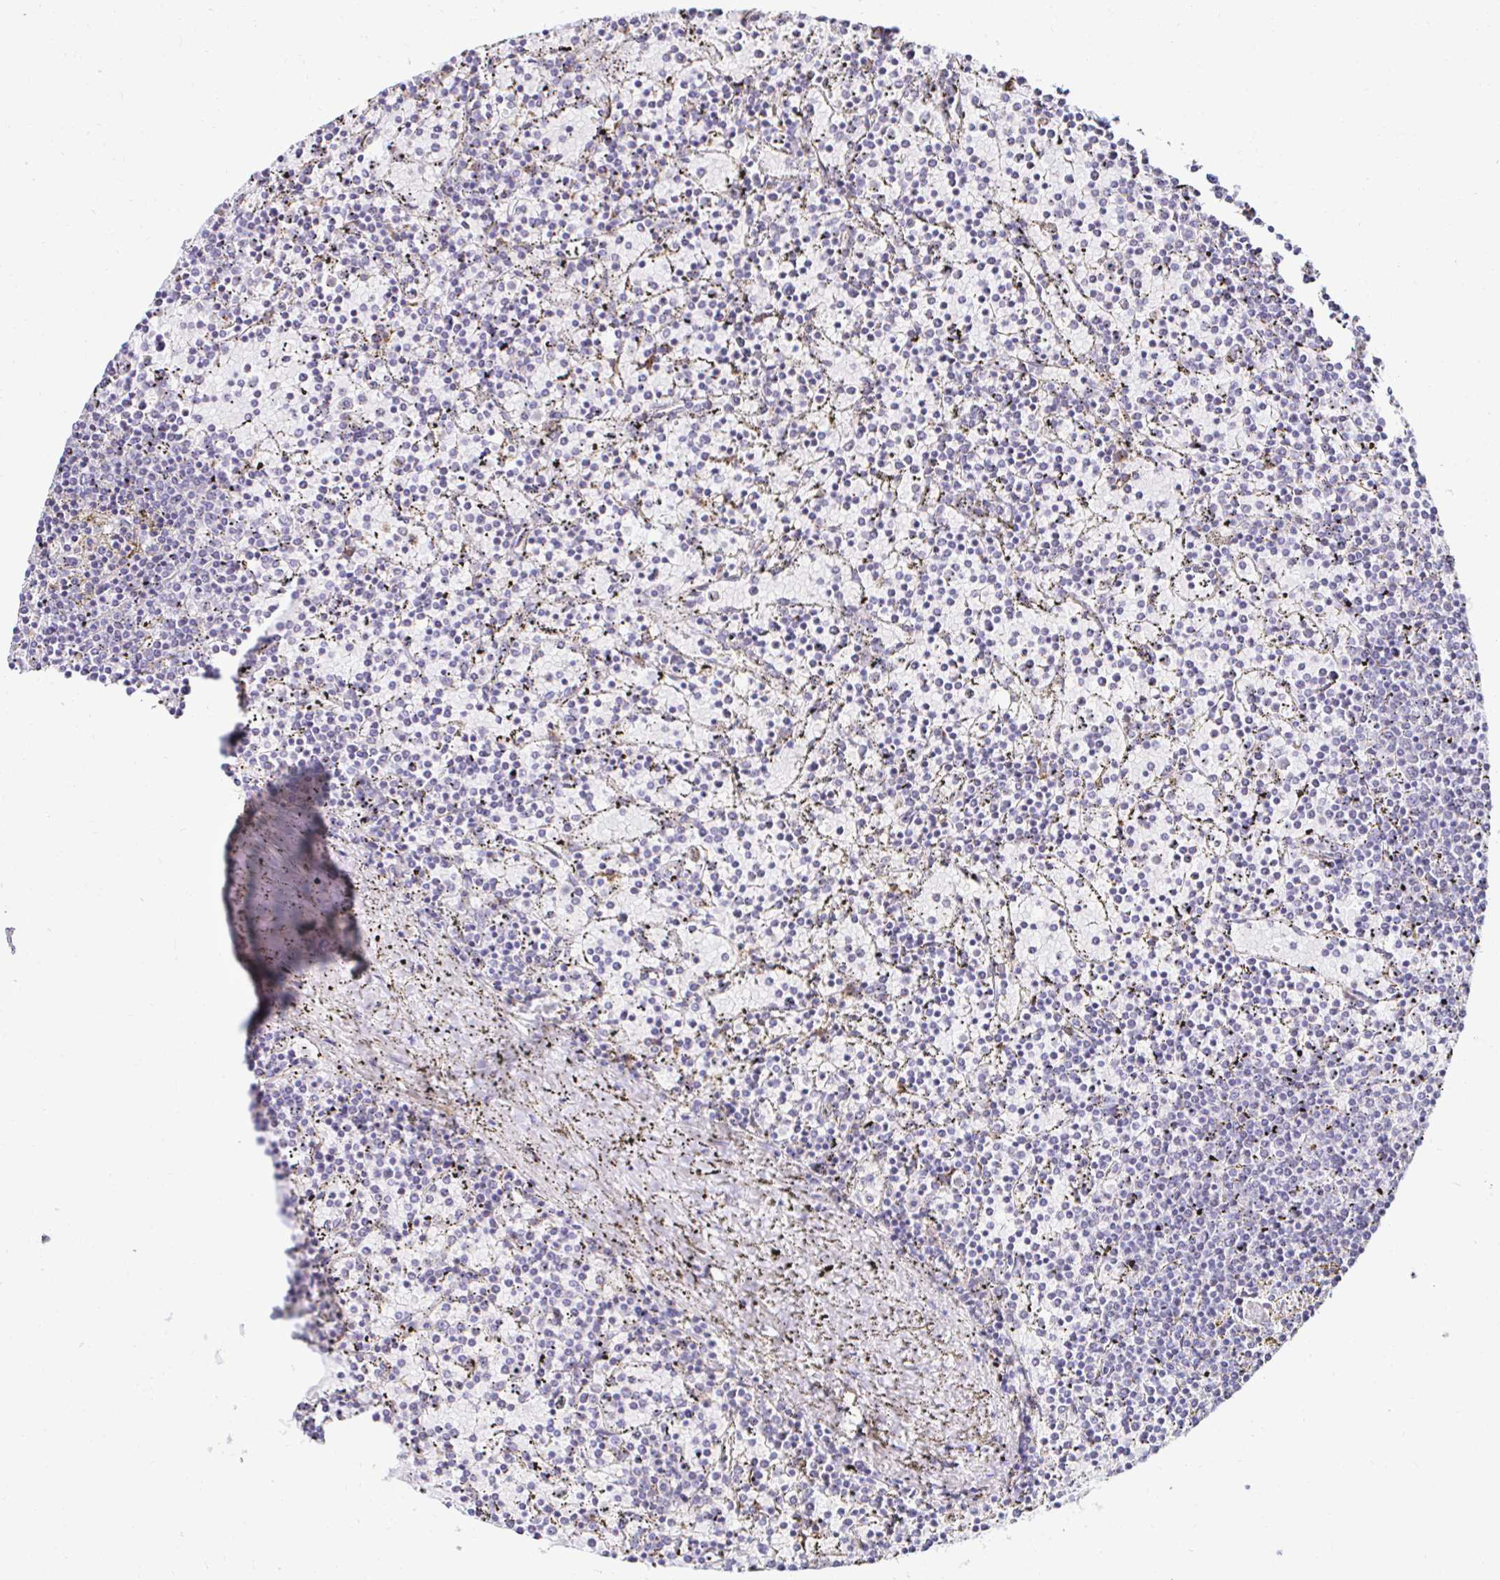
{"staining": {"intensity": "negative", "quantity": "none", "location": "none"}, "tissue": "lymphoma", "cell_type": "Tumor cells", "image_type": "cancer", "snomed": [{"axis": "morphology", "description": "Malignant lymphoma, non-Hodgkin's type, Low grade"}, {"axis": "topography", "description": "Spleen"}], "caption": "Tumor cells show no significant expression in lymphoma.", "gene": "GALNS", "patient": {"sex": "female", "age": 77}}